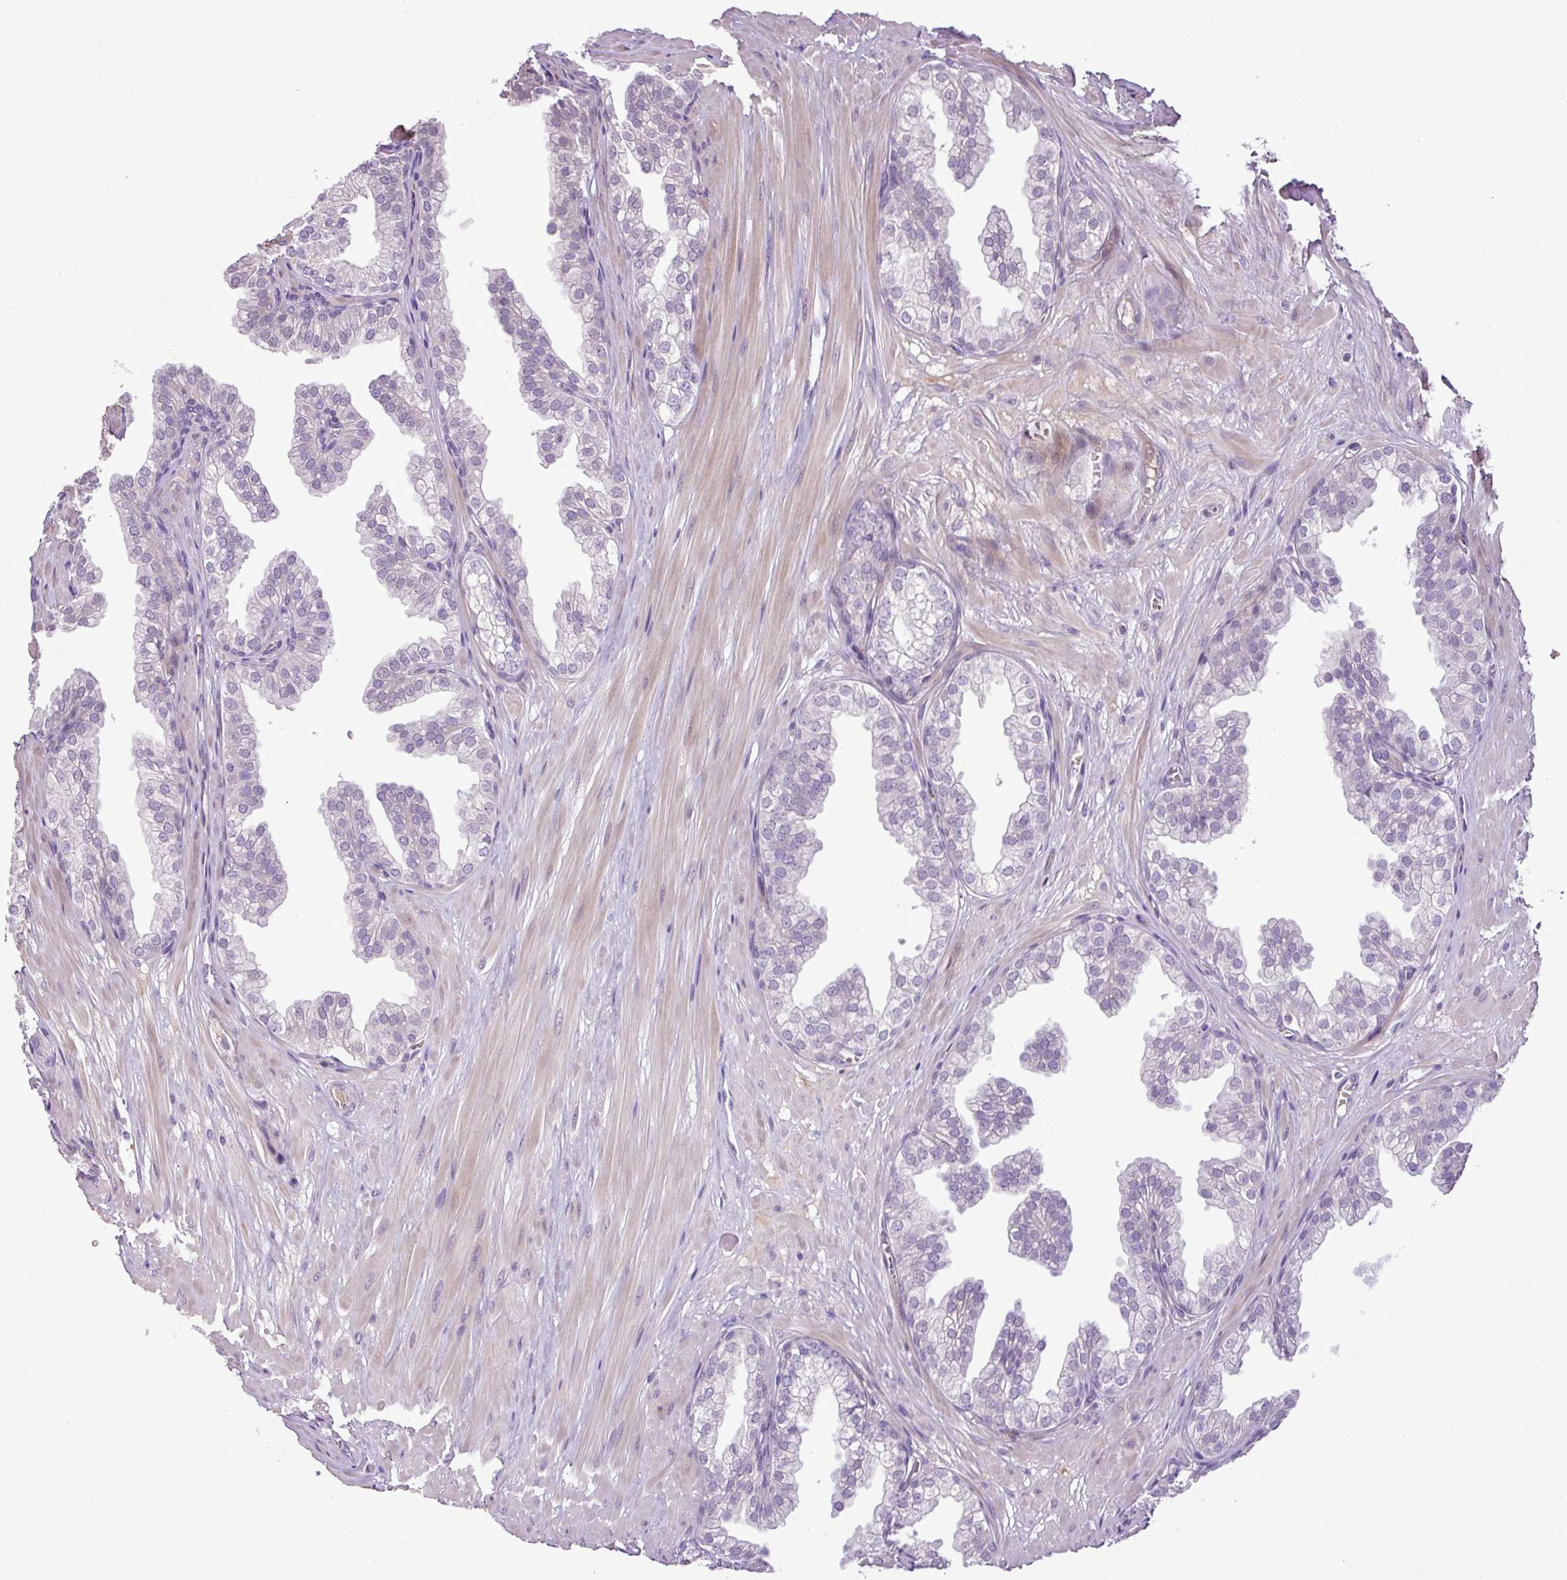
{"staining": {"intensity": "negative", "quantity": "none", "location": "none"}, "tissue": "prostate", "cell_type": "Glandular cells", "image_type": "normal", "snomed": [{"axis": "morphology", "description": "Normal tissue, NOS"}, {"axis": "topography", "description": "Prostate"}, {"axis": "topography", "description": "Peripheral nerve tissue"}], "caption": "High magnification brightfield microscopy of normal prostate stained with DAB (3,3'-diaminobenzidine) (brown) and counterstained with hematoxylin (blue): glandular cells show no significant staining.", "gene": "DNAJB13", "patient": {"sex": "male", "age": 55}}